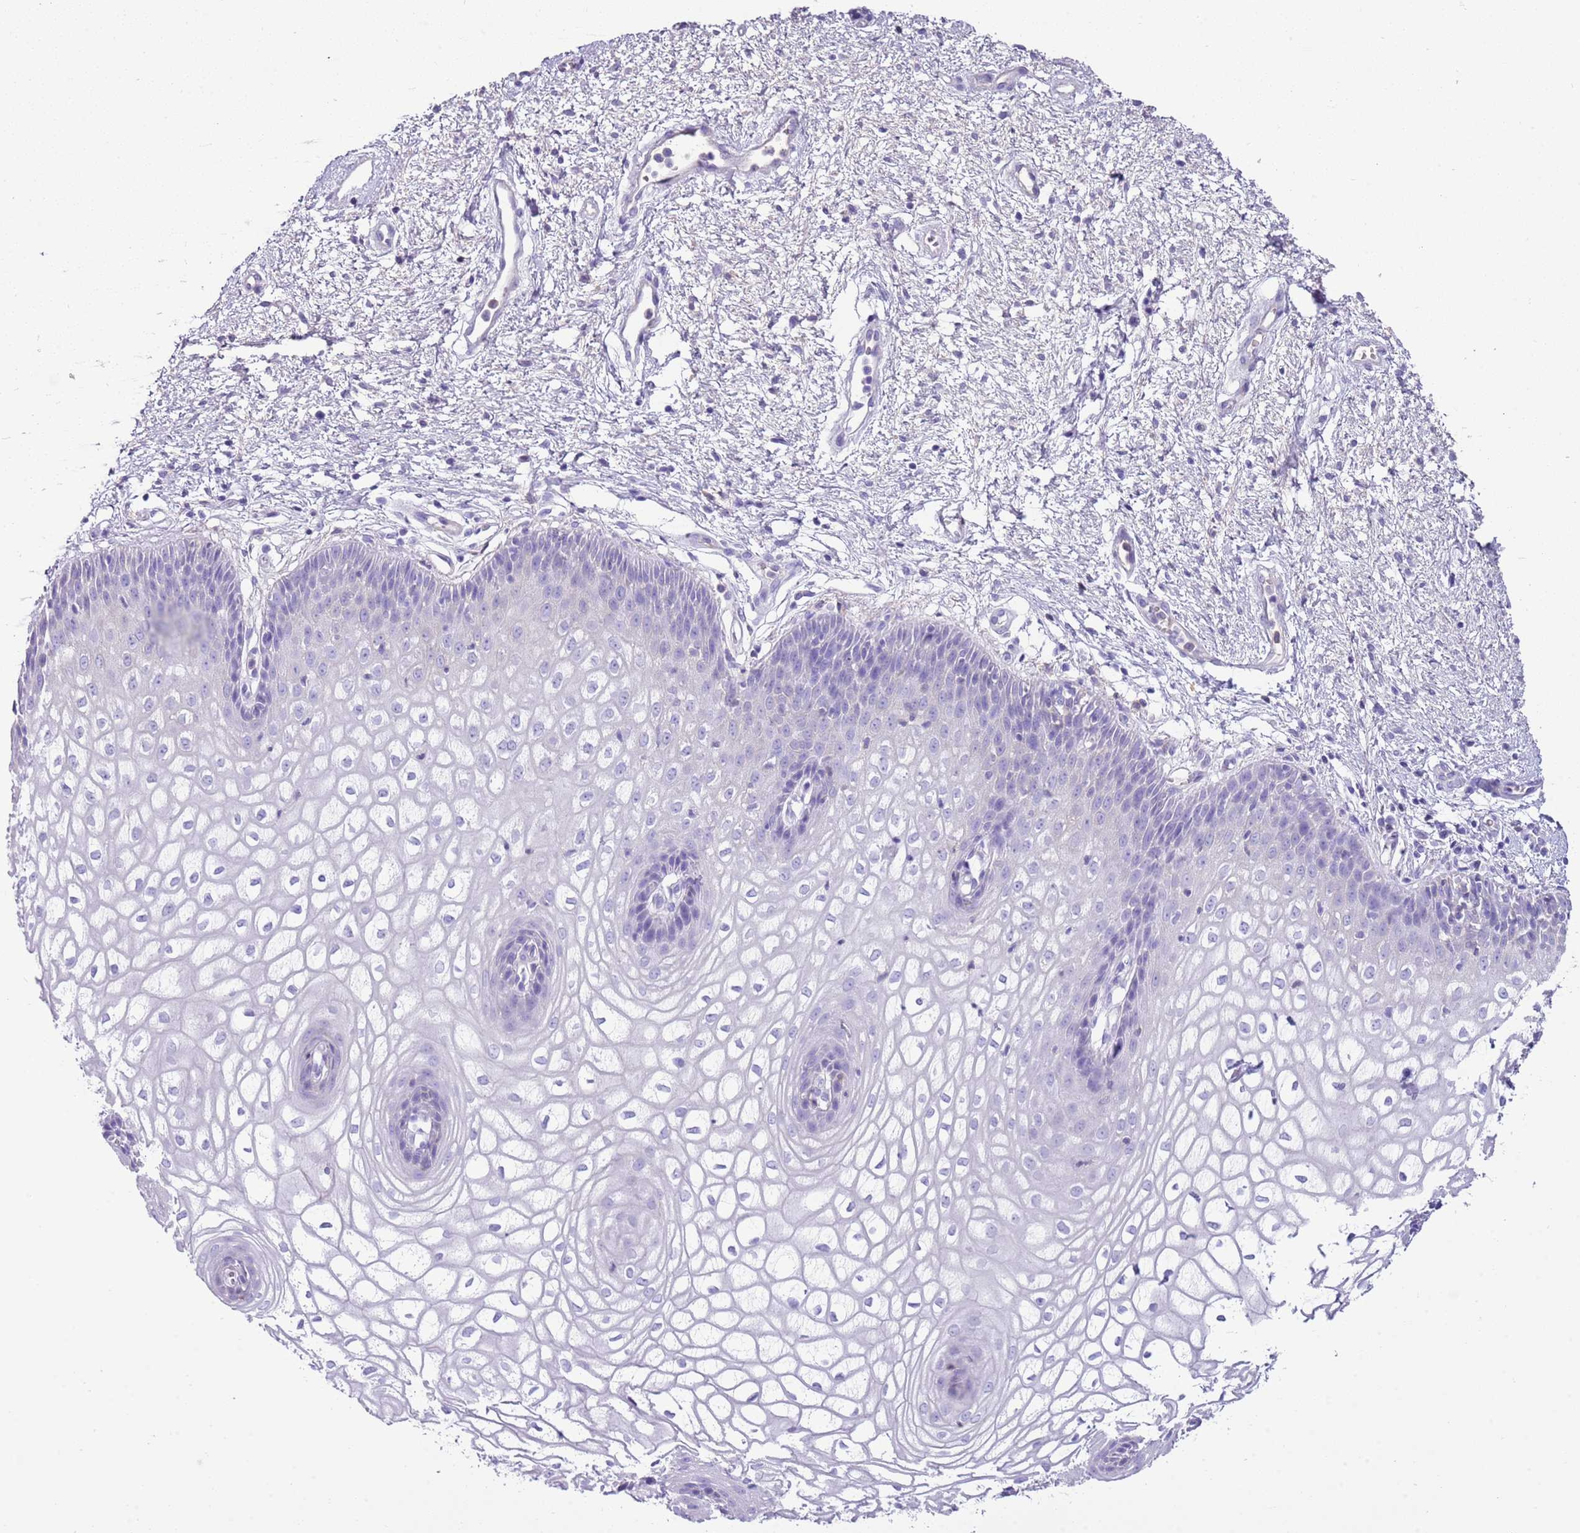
{"staining": {"intensity": "negative", "quantity": "none", "location": "none"}, "tissue": "vagina", "cell_type": "Squamous epithelial cells", "image_type": "normal", "snomed": [{"axis": "morphology", "description": "Normal tissue, NOS"}, {"axis": "topography", "description": "Vagina"}], "caption": "High power microscopy image of an IHC image of benign vagina, revealing no significant positivity in squamous epithelial cells.", "gene": "IGKV3", "patient": {"sex": "female", "age": 34}}